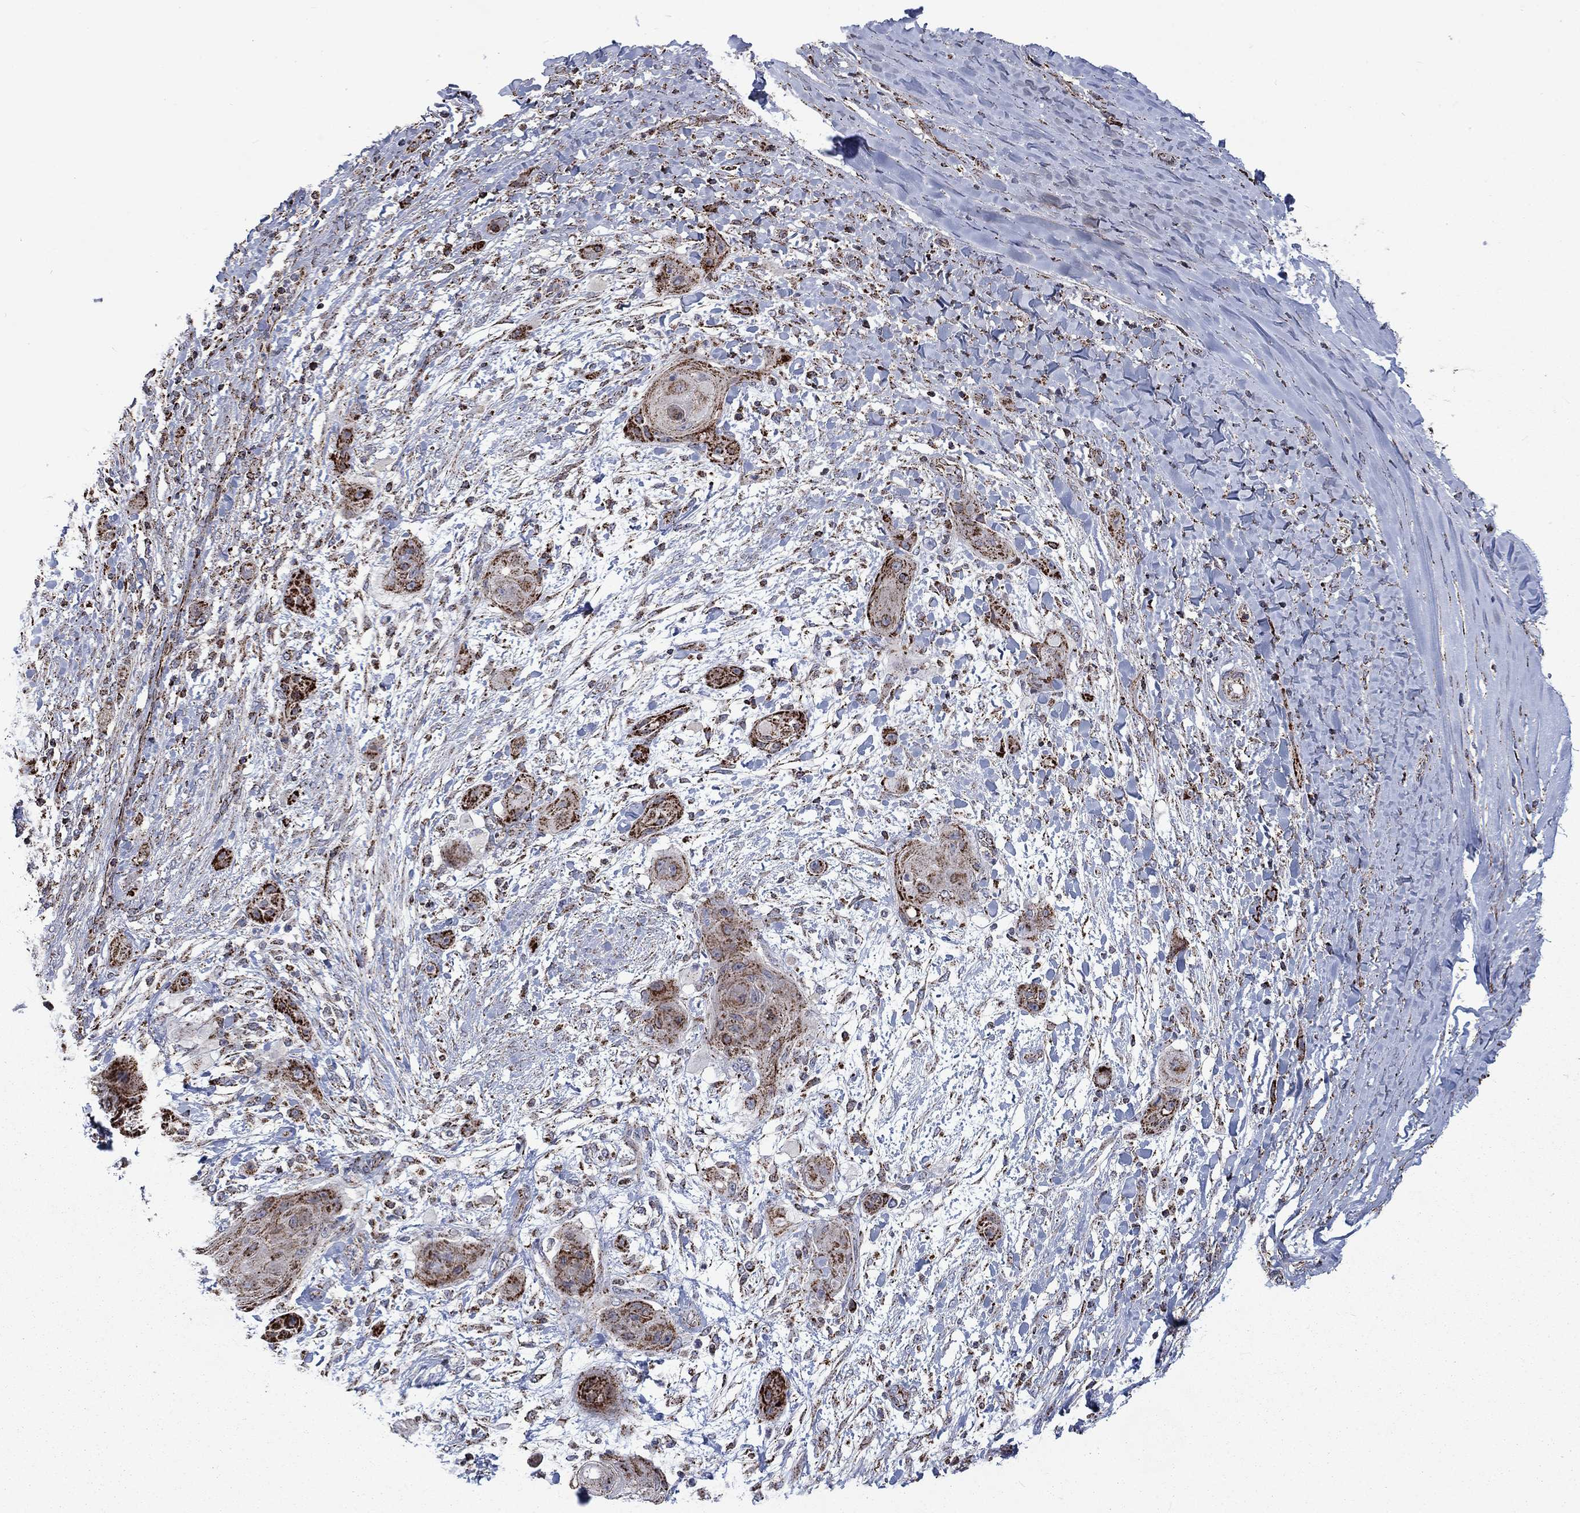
{"staining": {"intensity": "strong", "quantity": "25%-75%", "location": "cytoplasmic/membranous"}, "tissue": "skin cancer", "cell_type": "Tumor cells", "image_type": "cancer", "snomed": [{"axis": "morphology", "description": "Squamous cell carcinoma, NOS"}, {"axis": "topography", "description": "Skin"}], "caption": "Immunohistochemical staining of squamous cell carcinoma (skin) demonstrates high levels of strong cytoplasmic/membranous positivity in approximately 25%-75% of tumor cells. (IHC, brightfield microscopy, high magnification).", "gene": "MOAP1", "patient": {"sex": "male", "age": 62}}